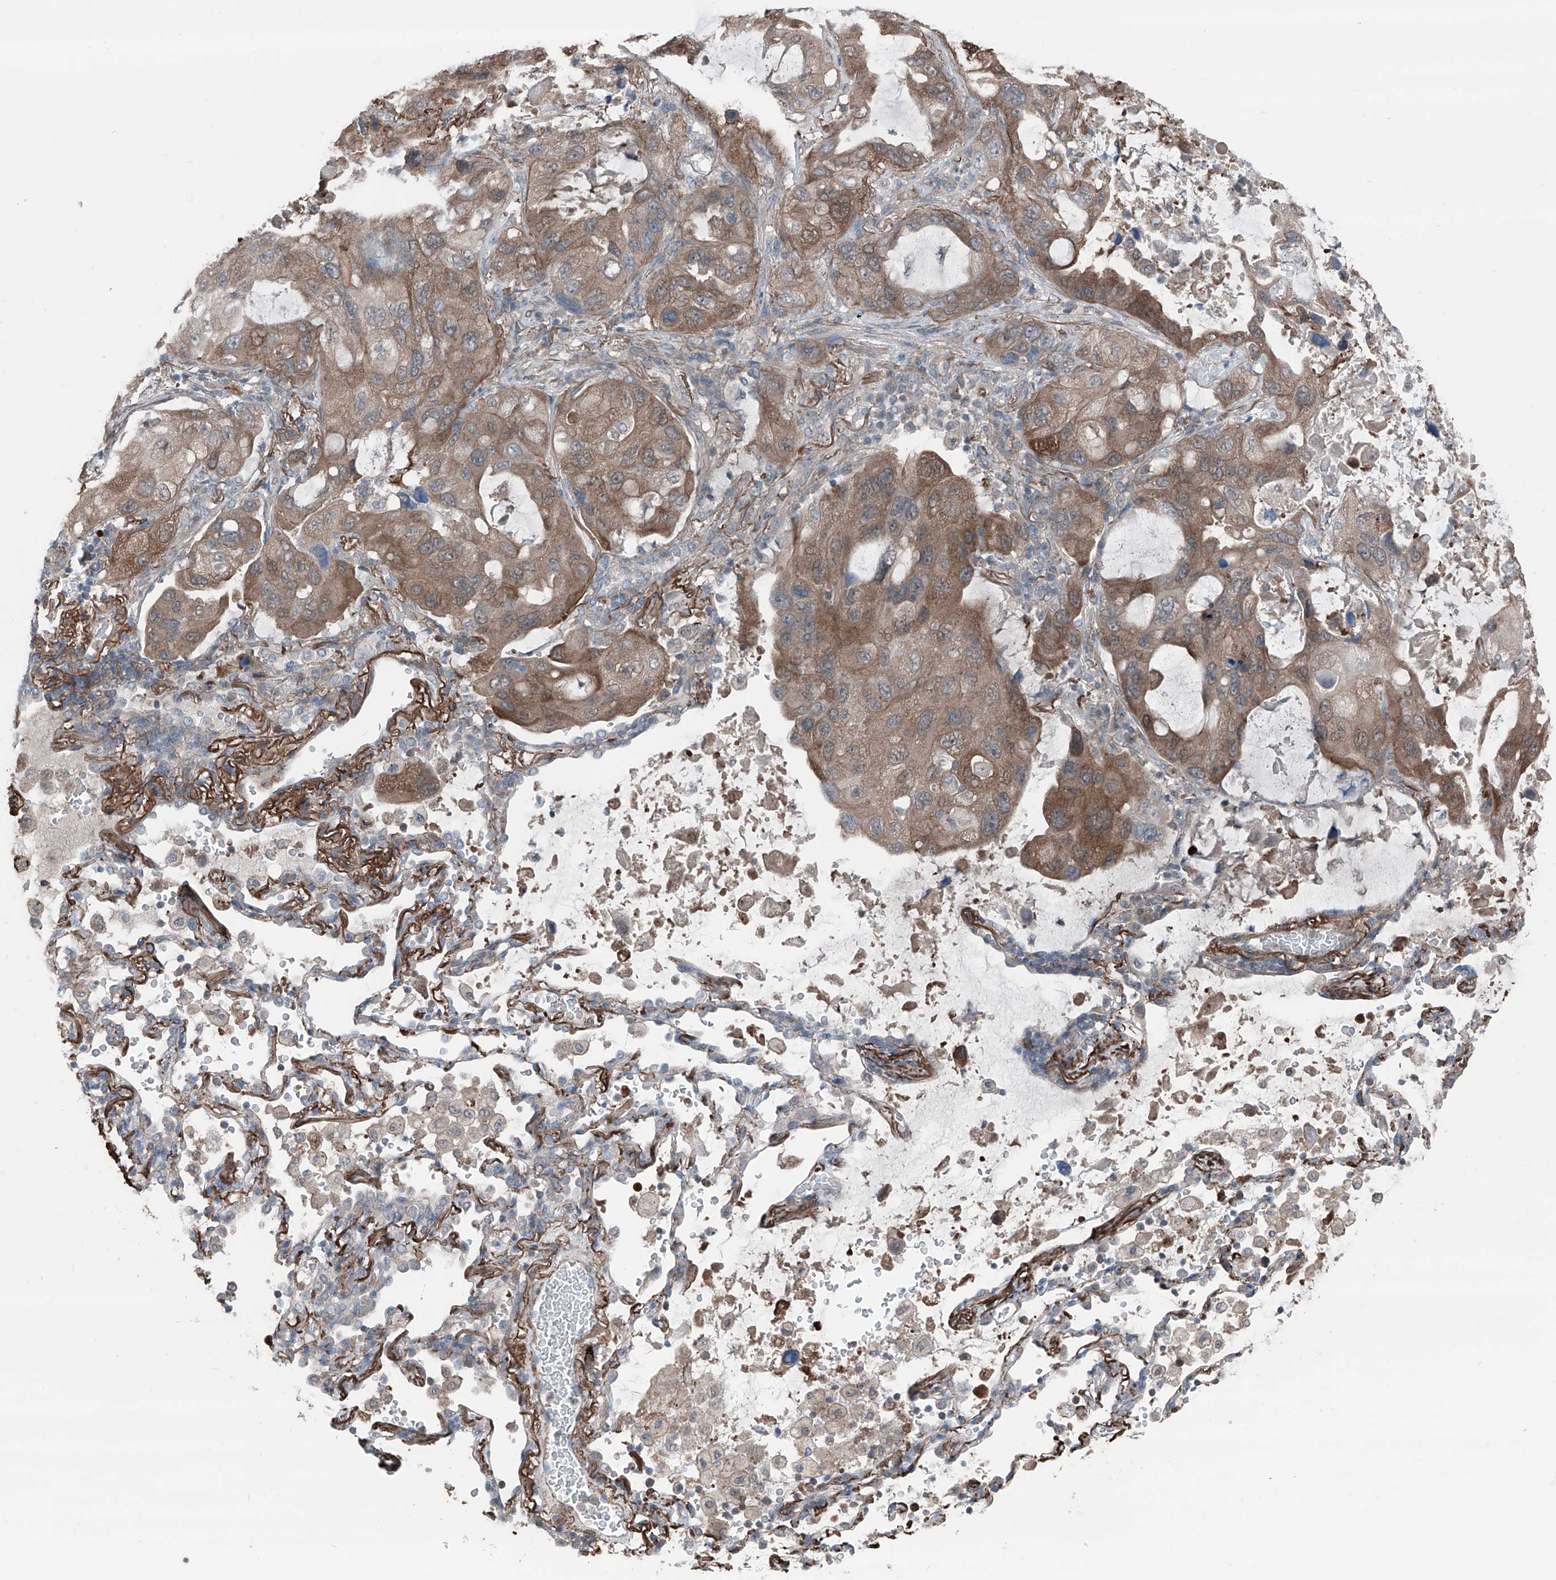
{"staining": {"intensity": "moderate", "quantity": ">75%", "location": "cytoplasmic/membranous"}, "tissue": "lung cancer", "cell_type": "Tumor cells", "image_type": "cancer", "snomed": [{"axis": "morphology", "description": "Squamous cell carcinoma, NOS"}, {"axis": "topography", "description": "Lung"}], "caption": "Immunohistochemical staining of human lung cancer demonstrates medium levels of moderate cytoplasmic/membranous protein positivity in about >75% of tumor cells.", "gene": "HSPB11", "patient": {"sex": "female", "age": 73}}